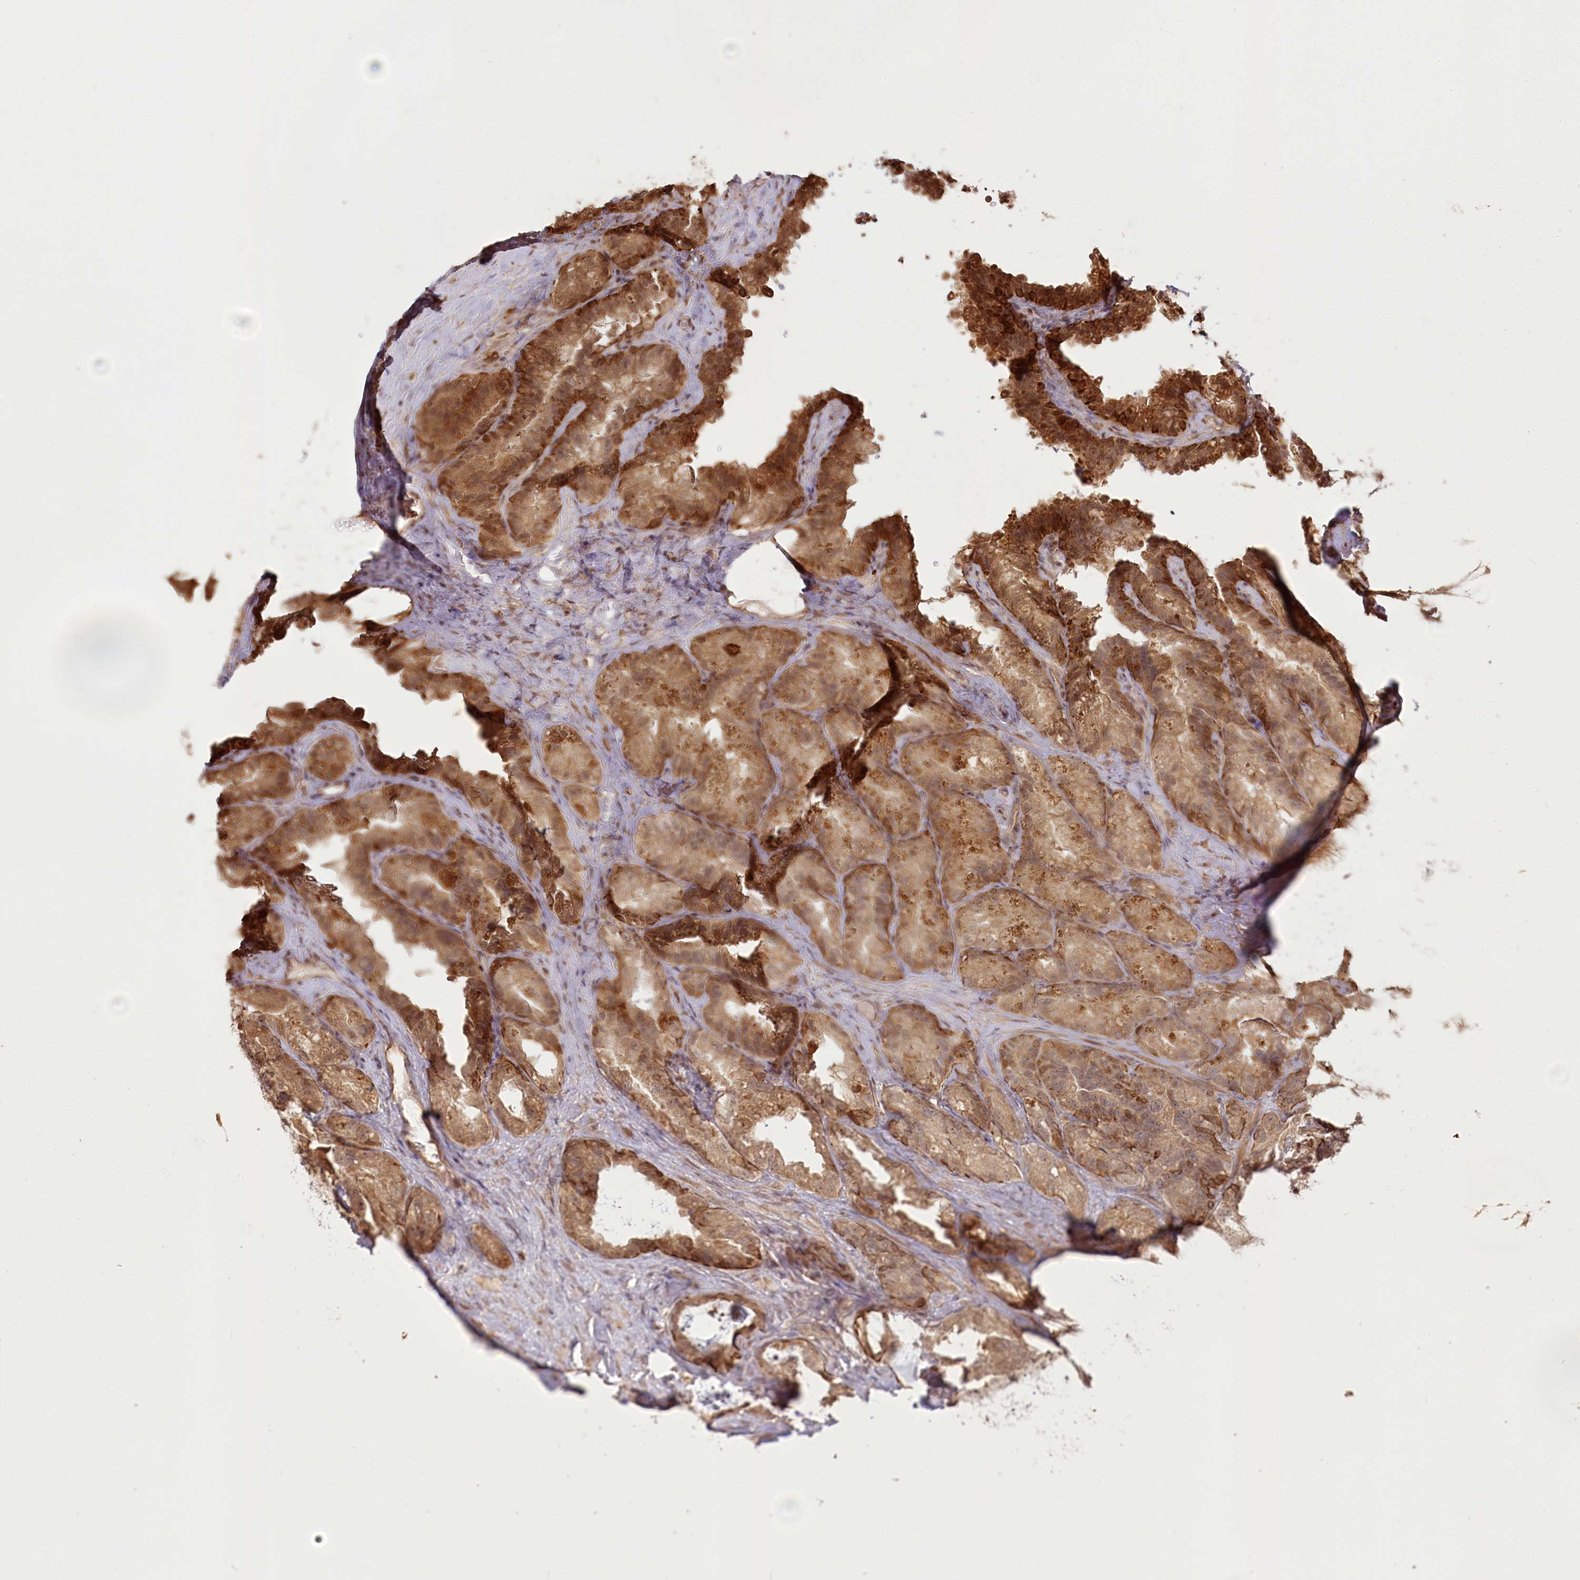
{"staining": {"intensity": "strong", "quantity": ">75%", "location": "cytoplasmic/membranous"}, "tissue": "seminal vesicle", "cell_type": "Glandular cells", "image_type": "normal", "snomed": [{"axis": "morphology", "description": "Normal tissue, NOS"}, {"axis": "topography", "description": "Seminal veicle"}], "caption": "Immunohistochemical staining of normal human seminal vesicle reveals >75% levels of strong cytoplasmic/membranous protein staining in about >75% of glandular cells.", "gene": "R3HDM2", "patient": {"sex": "male", "age": 60}}